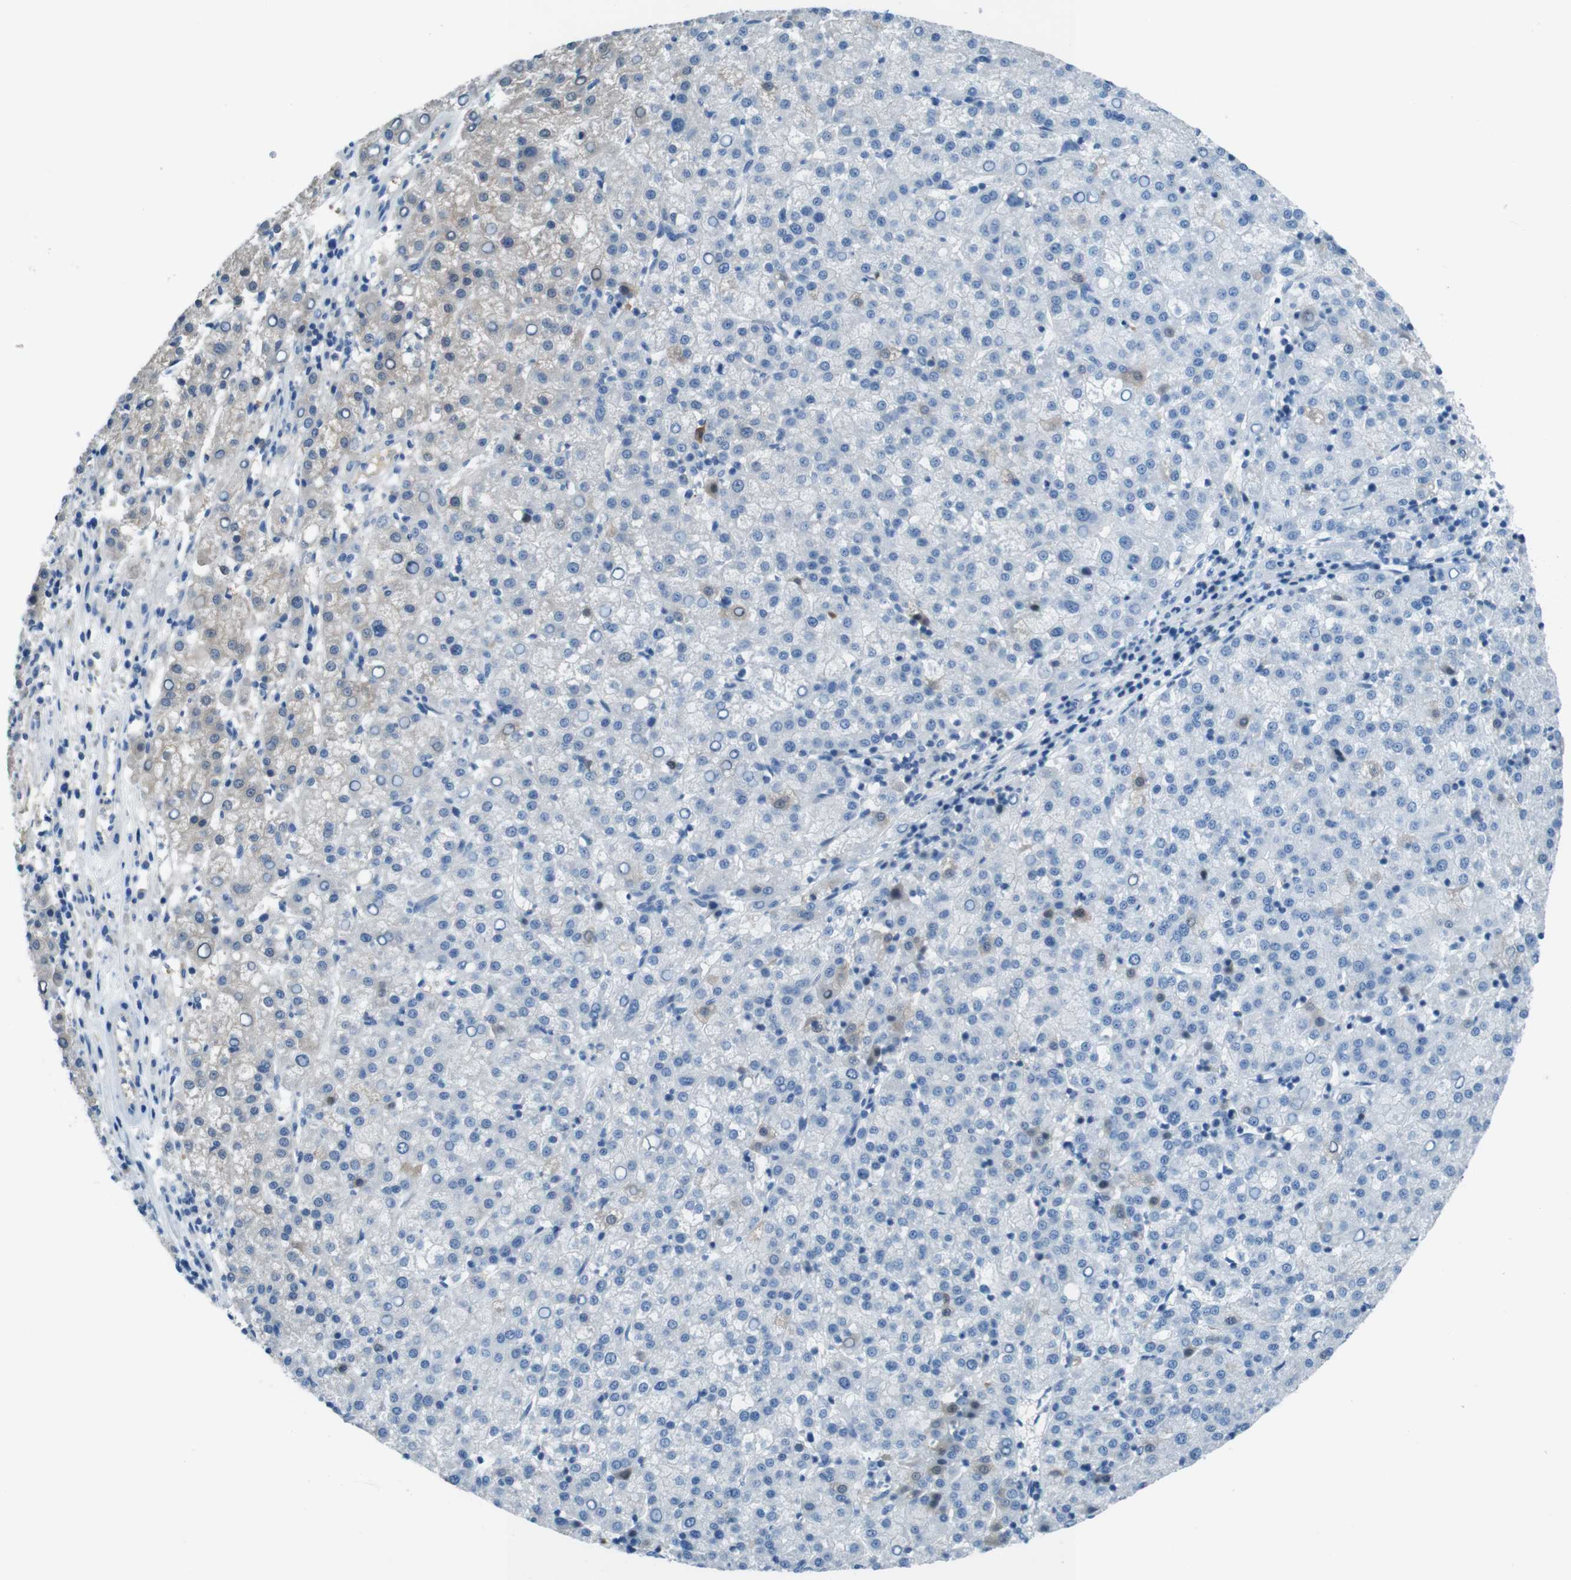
{"staining": {"intensity": "weak", "quantity": "<25%", "location": "cytoplasmic/membranous"}, "tissue": "liver cancer", "cell_type": "Tumor cells", "image_type": "cancer", "snomed": [{"axis": "morphology", "description": "Carcinoma, Hepatocellular, NOS"}, {"axis": "topography", "description": "Liver"}], "caption": "Protein analysis of liver cancer shows no significant staining in tumor cells.", "gene": "NANOS2", "patient": {"sex": "female", "age": 58}}